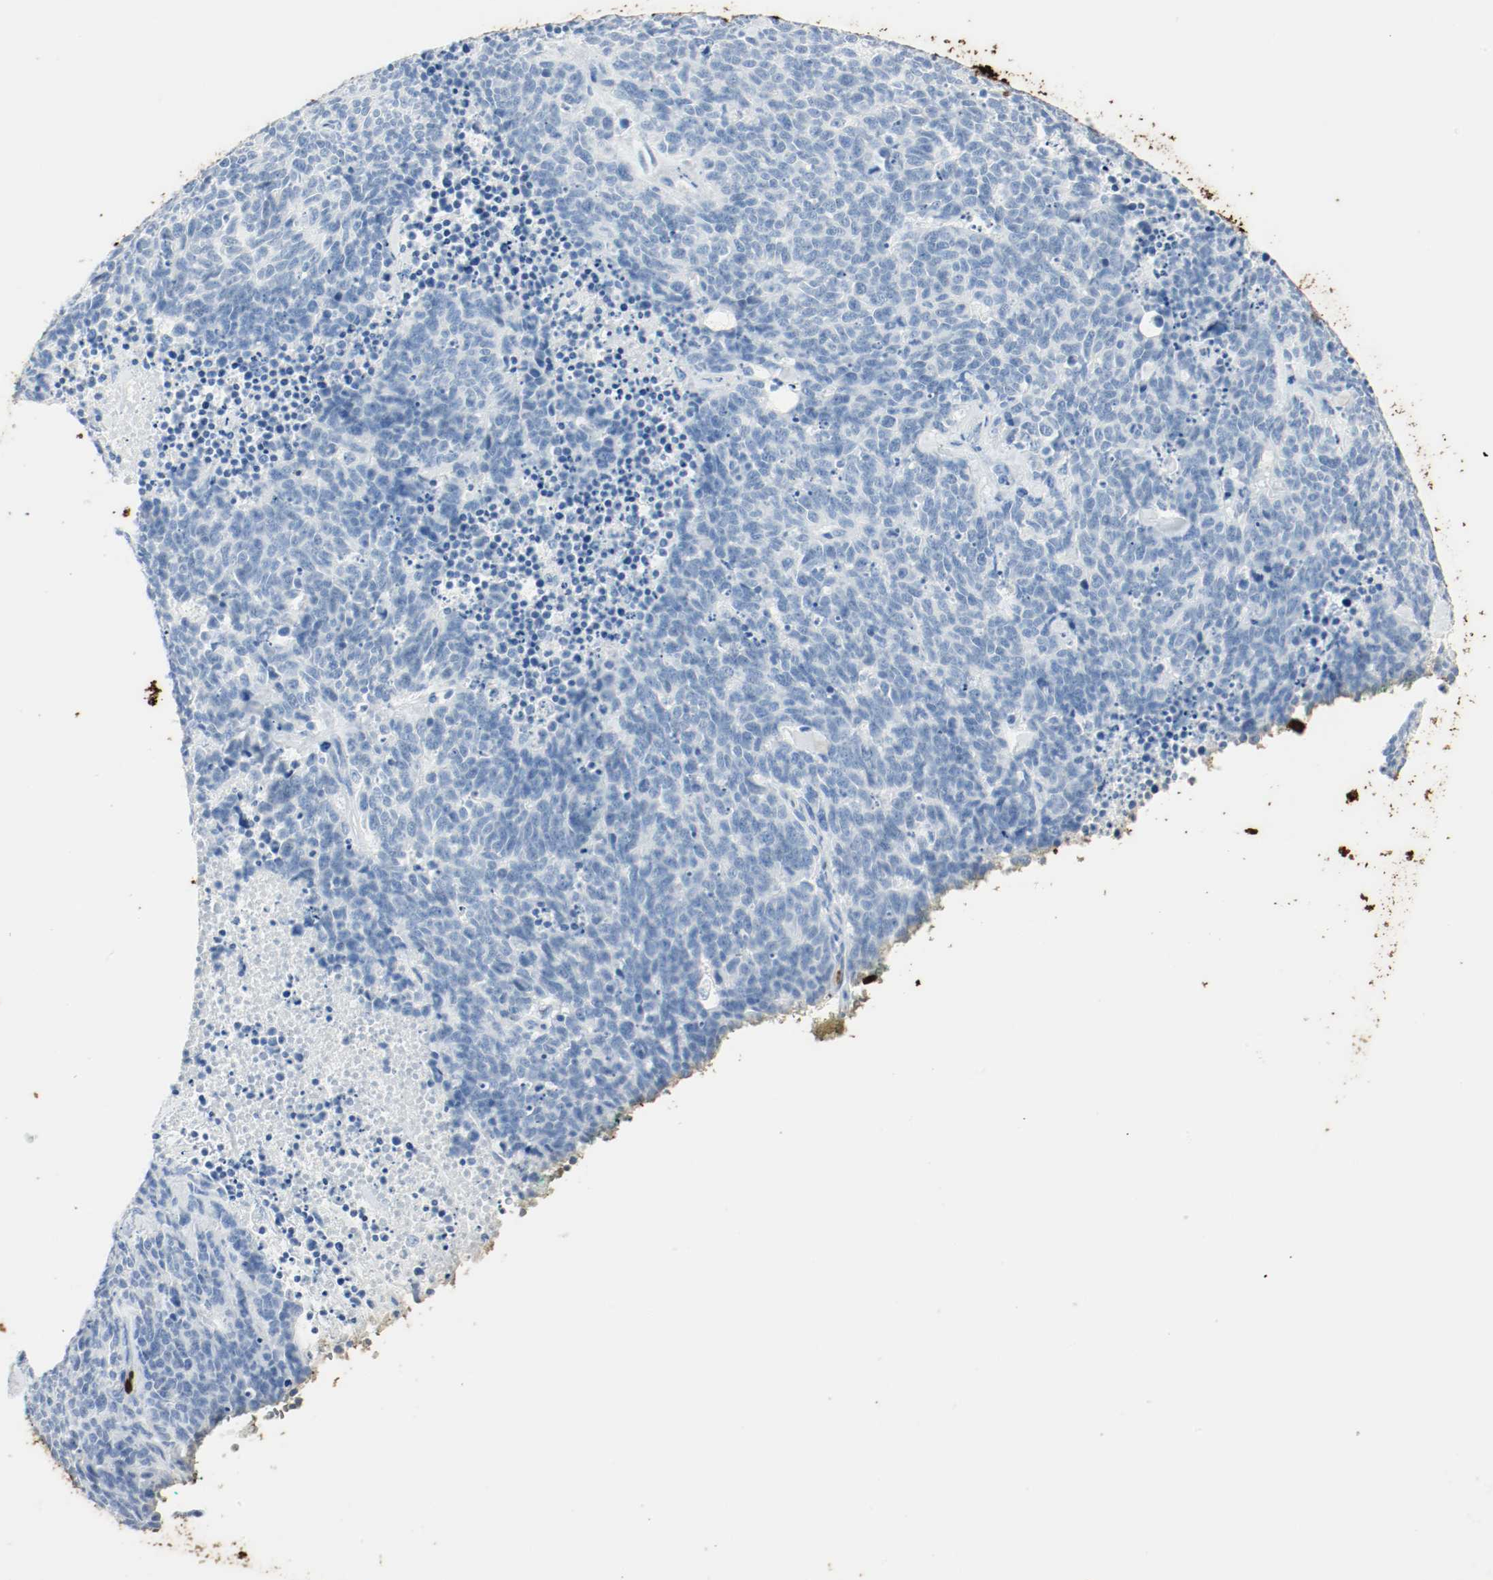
{"staining": {"intensity": "negative", "quantity": "none", "location": "none"}, "tissue": "lung cancer", "cell_type": "Tumor cells", "image_type": "cancer", "snomed": [{"axis": "morphology", "description": "Neoplasm, malignant, NOS"}, {"axis": "topography", "description": "Lung"}], "caption": "An immunohistochemistry (IHC) photomicrograph of lung cancer (neoplasm (malignant)) is shown. There is no staining in tumor cells of lung cancer (neoplasm (malignant)).", "gene": "S100A9", "patient": {"sex": "female", "age": 58}}